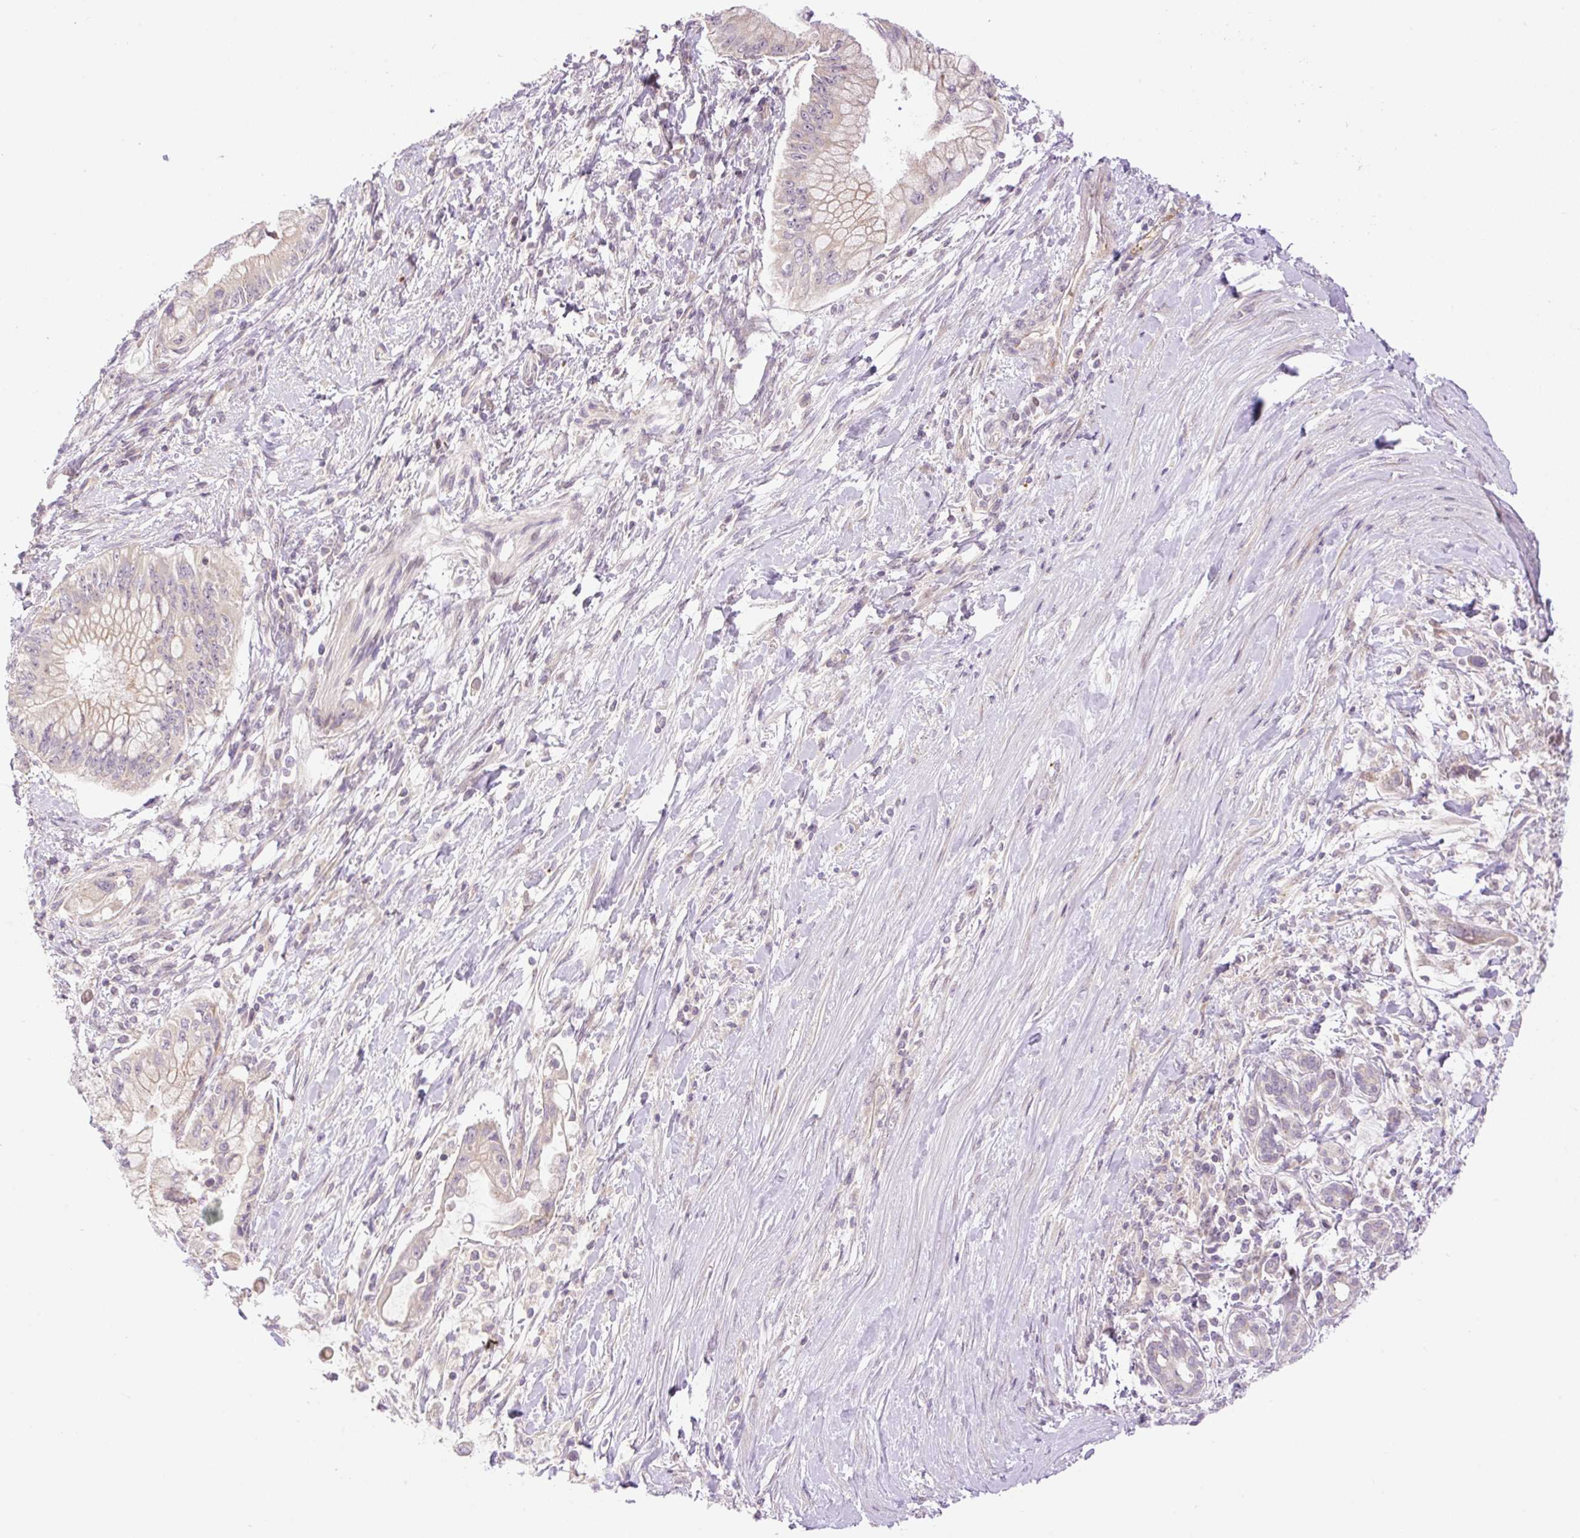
{"staining": {"intensity": "weak", "quantity": "<25%", "location": "cytoplasmic/membranous"}, "tissue": "pancreatic cancer", "cell_type": "Tumor cells", "image_type": "cancer", "snomed": [{"axis": "morphology", "description": "Adenocarcinoma, NOS"}, {"axis": "topography", "description": "Pancreas"}], "caption": "This is an IHC image of human pancreatic cancer. There is no expression in tumor cells.", "gene": "ZNF394", "patient": {"sex": "male", "age": 48}}